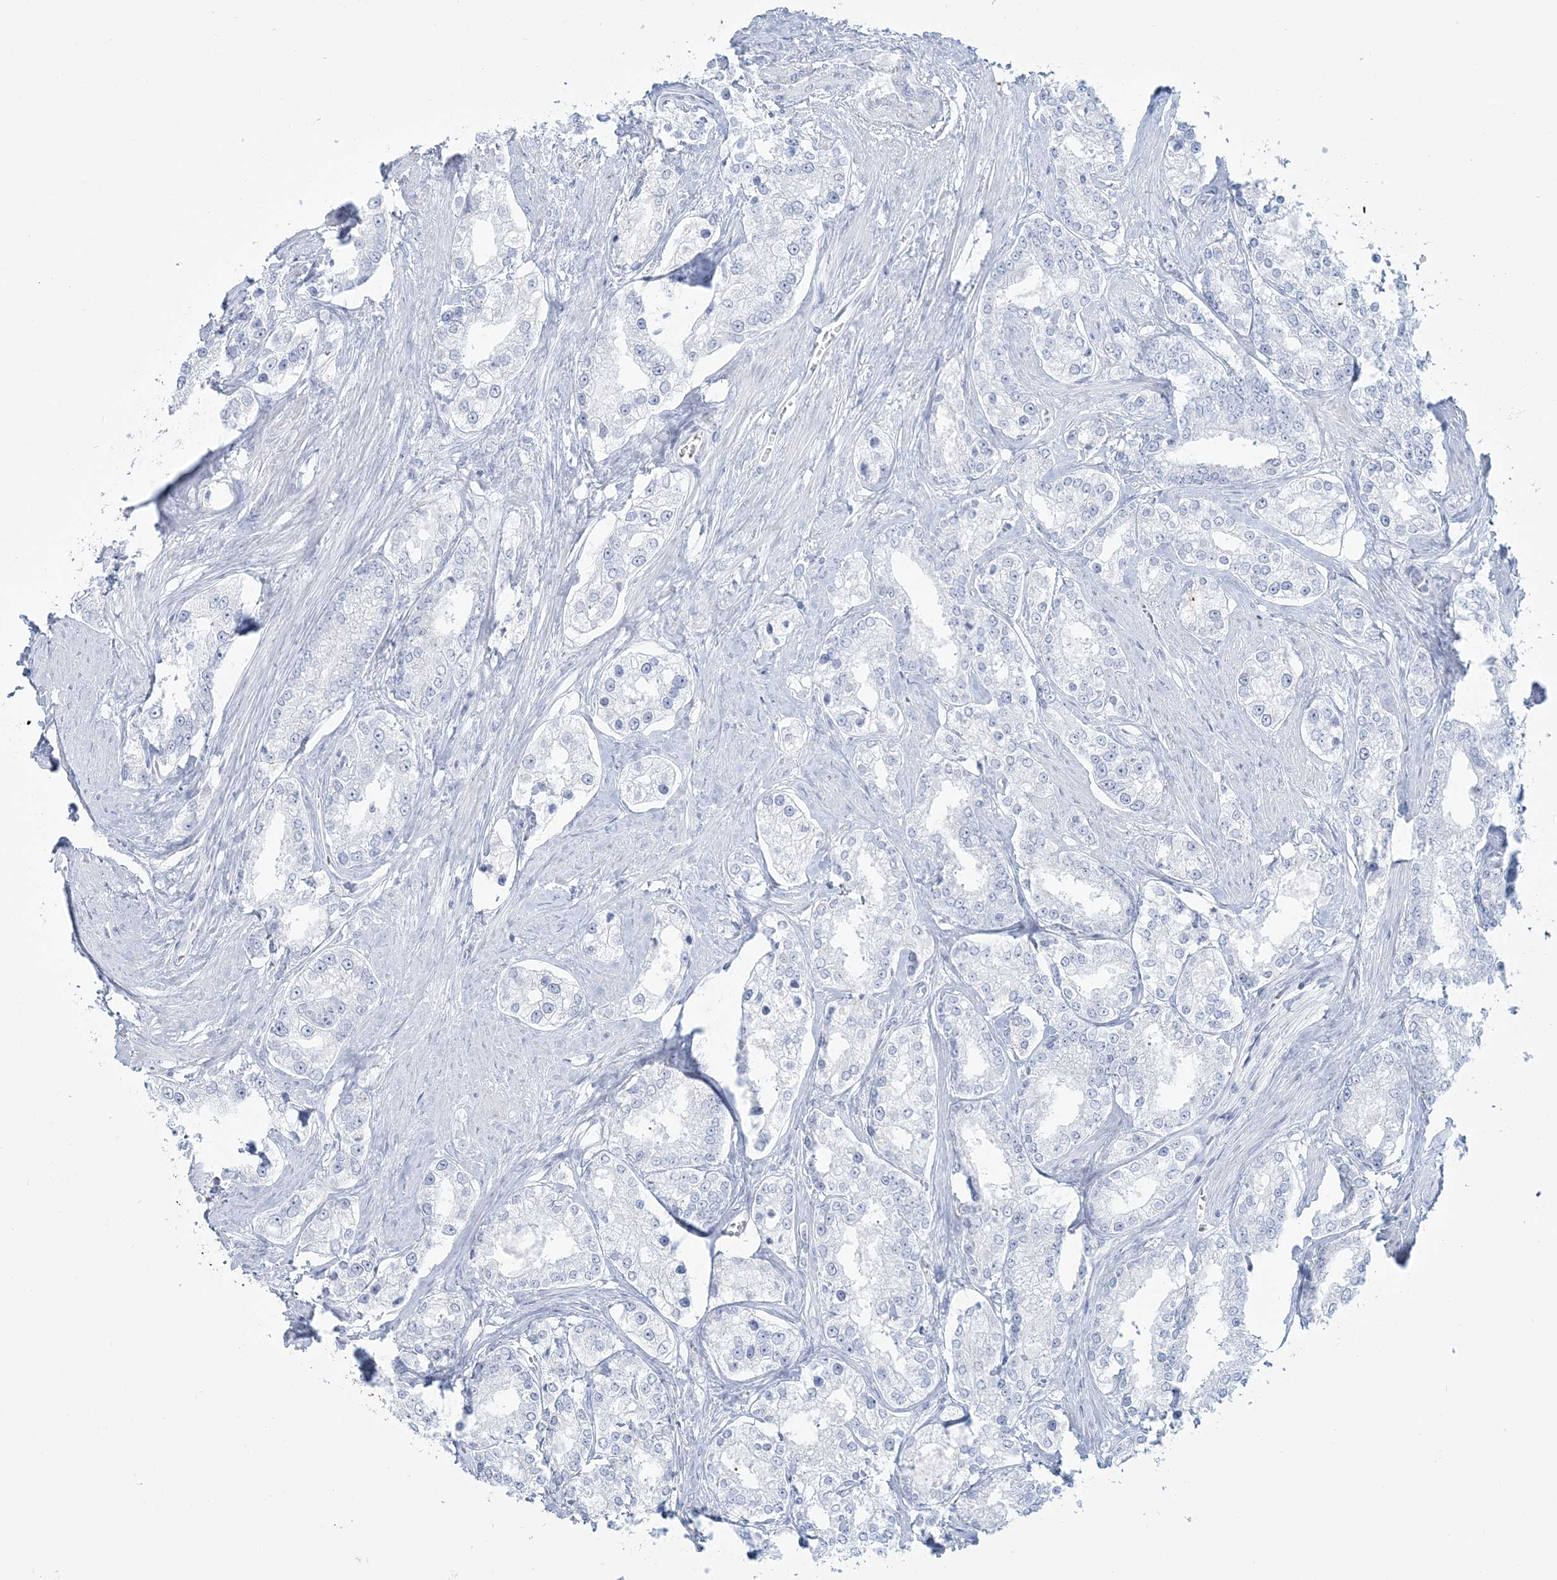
{"staining": {"intensity": "negative", "quantity": "none", "location": "none"}, "tissue": "prostate cancer", "cell_type": "Tumor cells", "image_type": "cancer", "snomed": [{"axis": "morphology", "description": "Normal tissue, NOS"}, {"axis": "morphology", "description": "Adenocarcinoma, High grade"}, {"axis": "topography", "description": "Prostate"}], "caption": "Histopathology image shows no protein expression in tumor cells of prostate adenocarcinoma (high-grade) tissue.", "gene": "ADGB", "patient": {"sex": "male", "age": 83}}